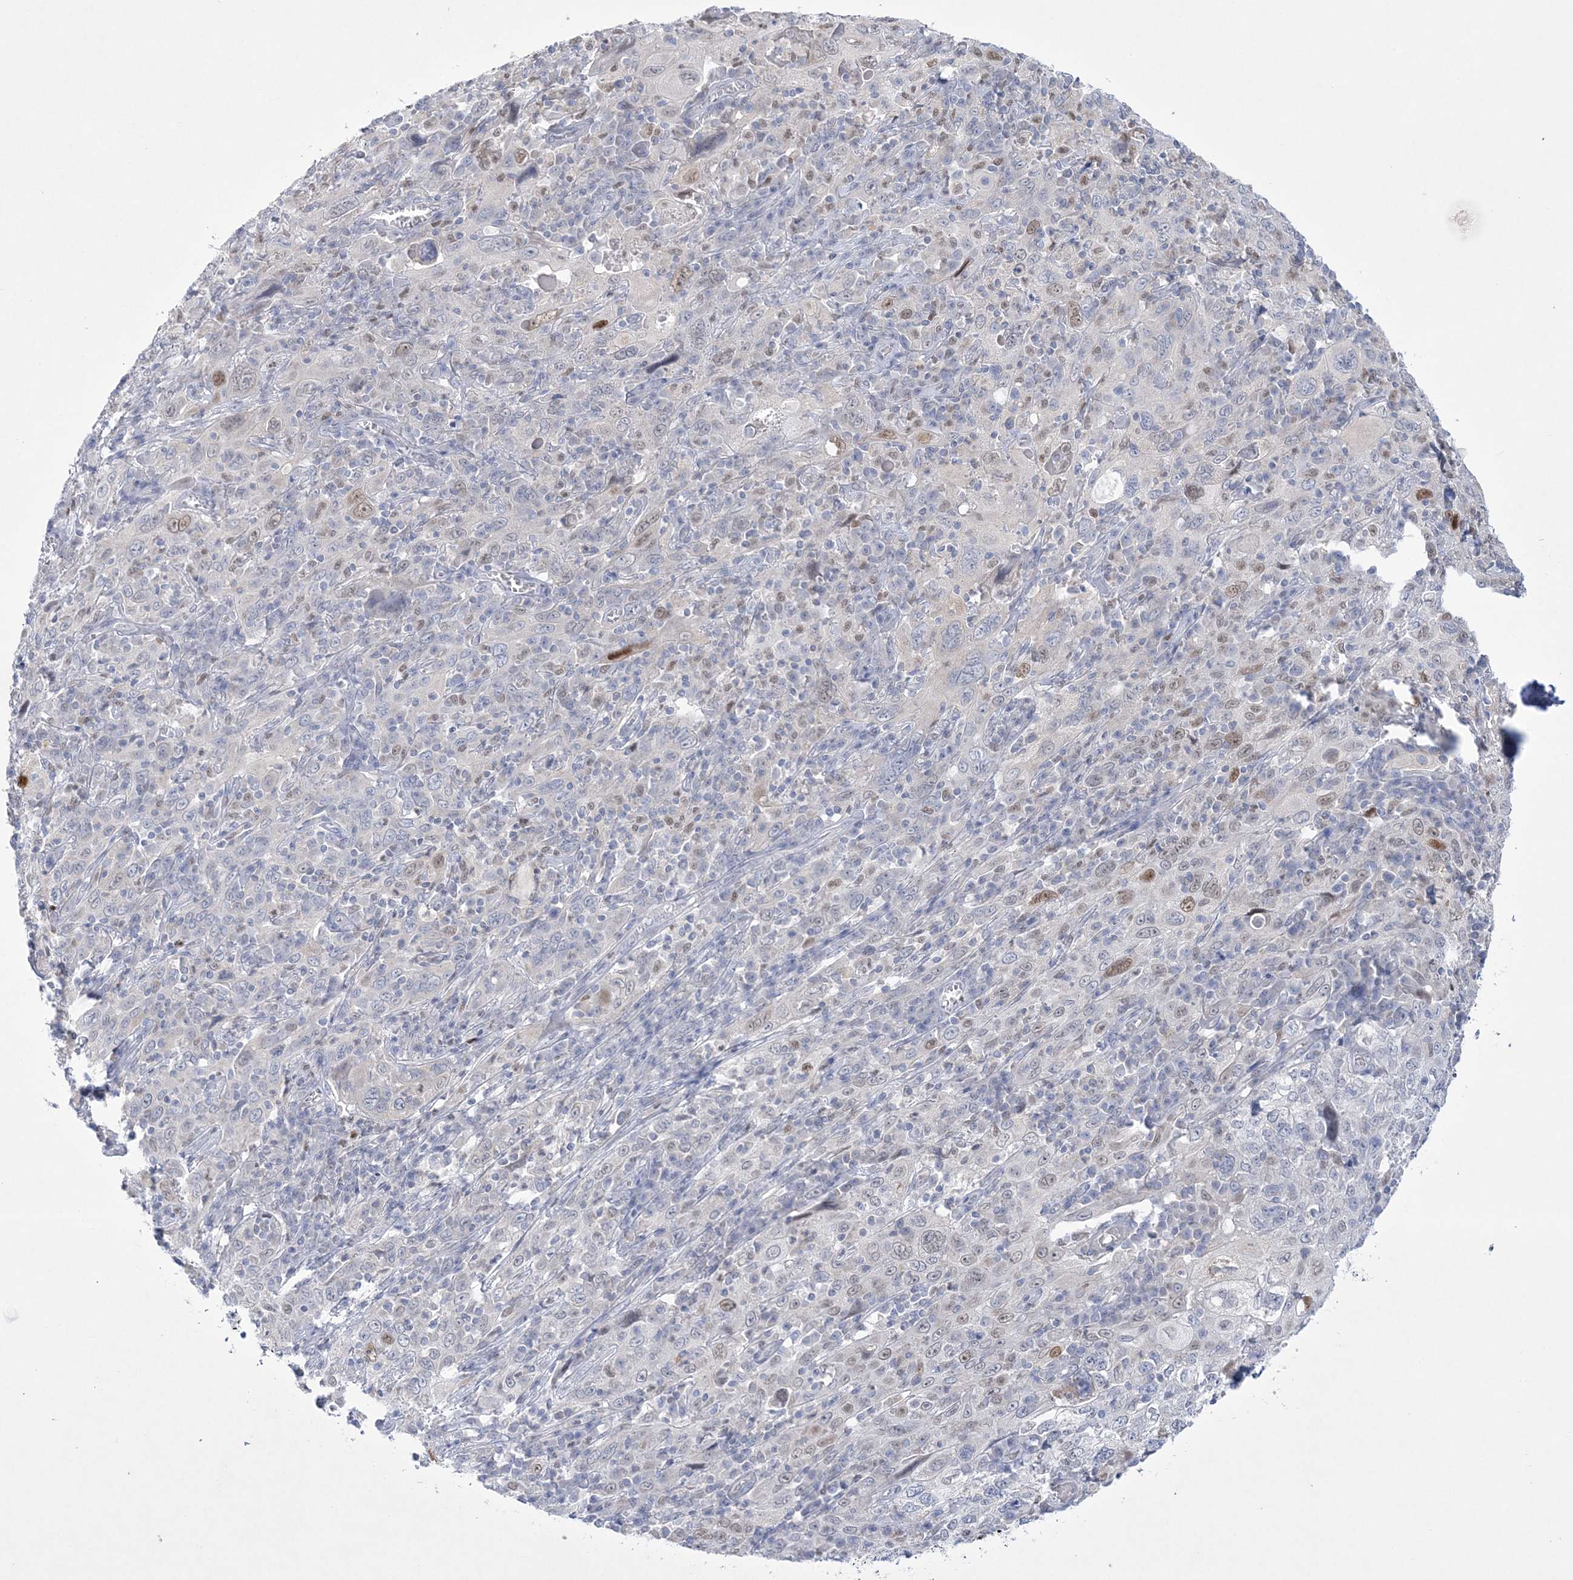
{"staining": {"intensity": "weak", "quantity": "<25%", "location": "nuclear"}, "tissue": "cervical cancer", "cell_type": "Tumor cells", "image_type": "cancer", "snomed": [{"axis": "morphology", "description": "Squamous cell carcinoma, NOS"}, {"axis": "topography", "description": "Cervix"}], "caption": "Histopathology image shows no protein positivity in tumor cells of cervical cancer (squamous cell carcinoma) tissue.", "gene": "WDR27", "patient": {"sex": "female", "age": 46}}